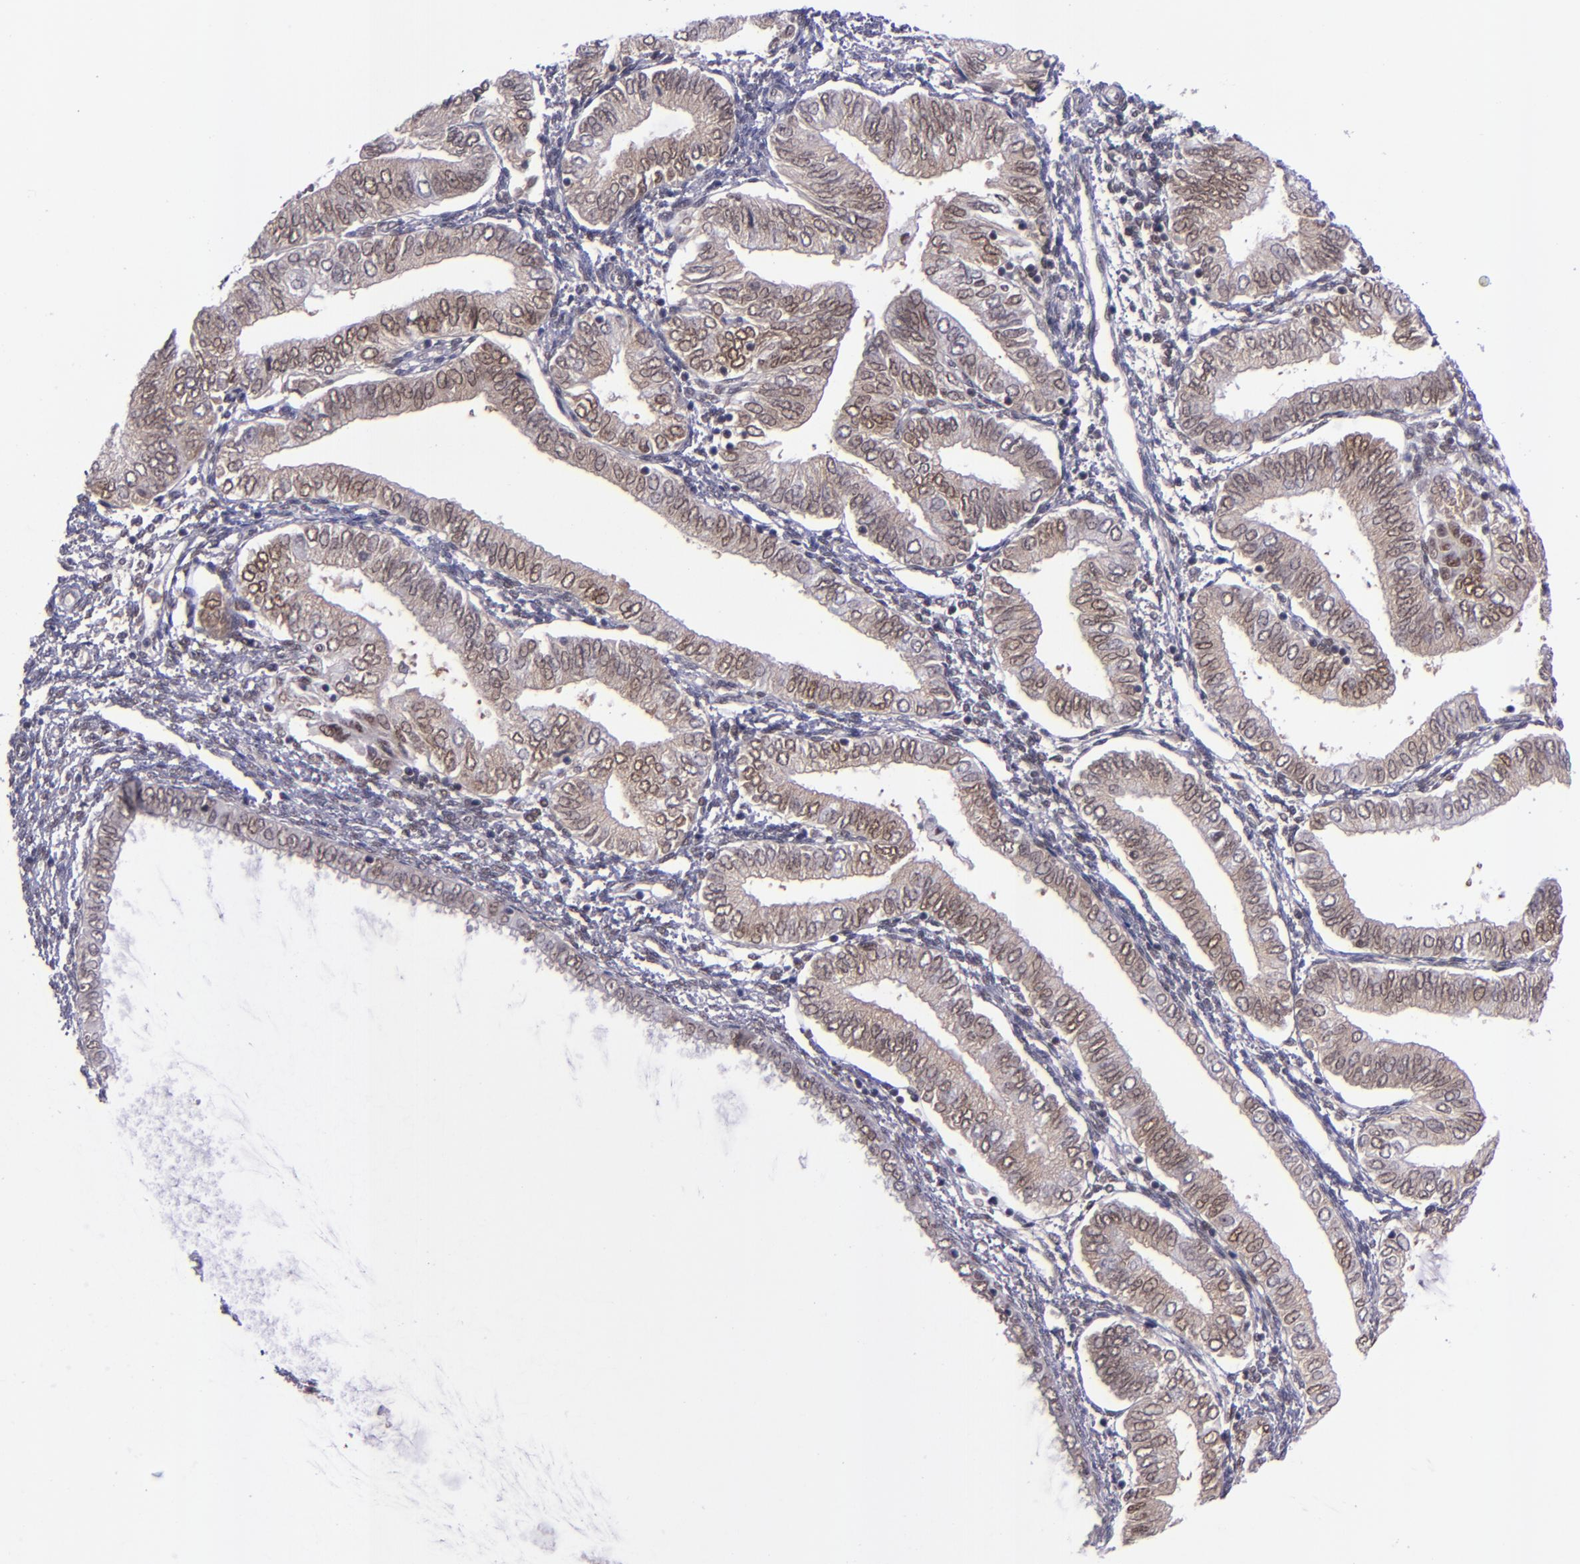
{"staining": {"intensity": "weak", "quantity": ">75%", "location": "cytoplasmic/membranous,nuclear"}, "tissue": "endometrial cancer", "cell_type": "Tumor cells", "image_type": "cancer", "snomed": [{"axis": "morphology", "description": "Adenocarcinoma, NOS"}, {"axis": "topography", "description": "Endometrium"}], "caption": "Immunohistochemical staining of human endometrial cancer demonstrates weak cytoplasmic/membranous and nuclear protein positivity in about >75% of tumor cells.", "gene": "BAG1", "patient": {"sex": "female", "age": 51}}